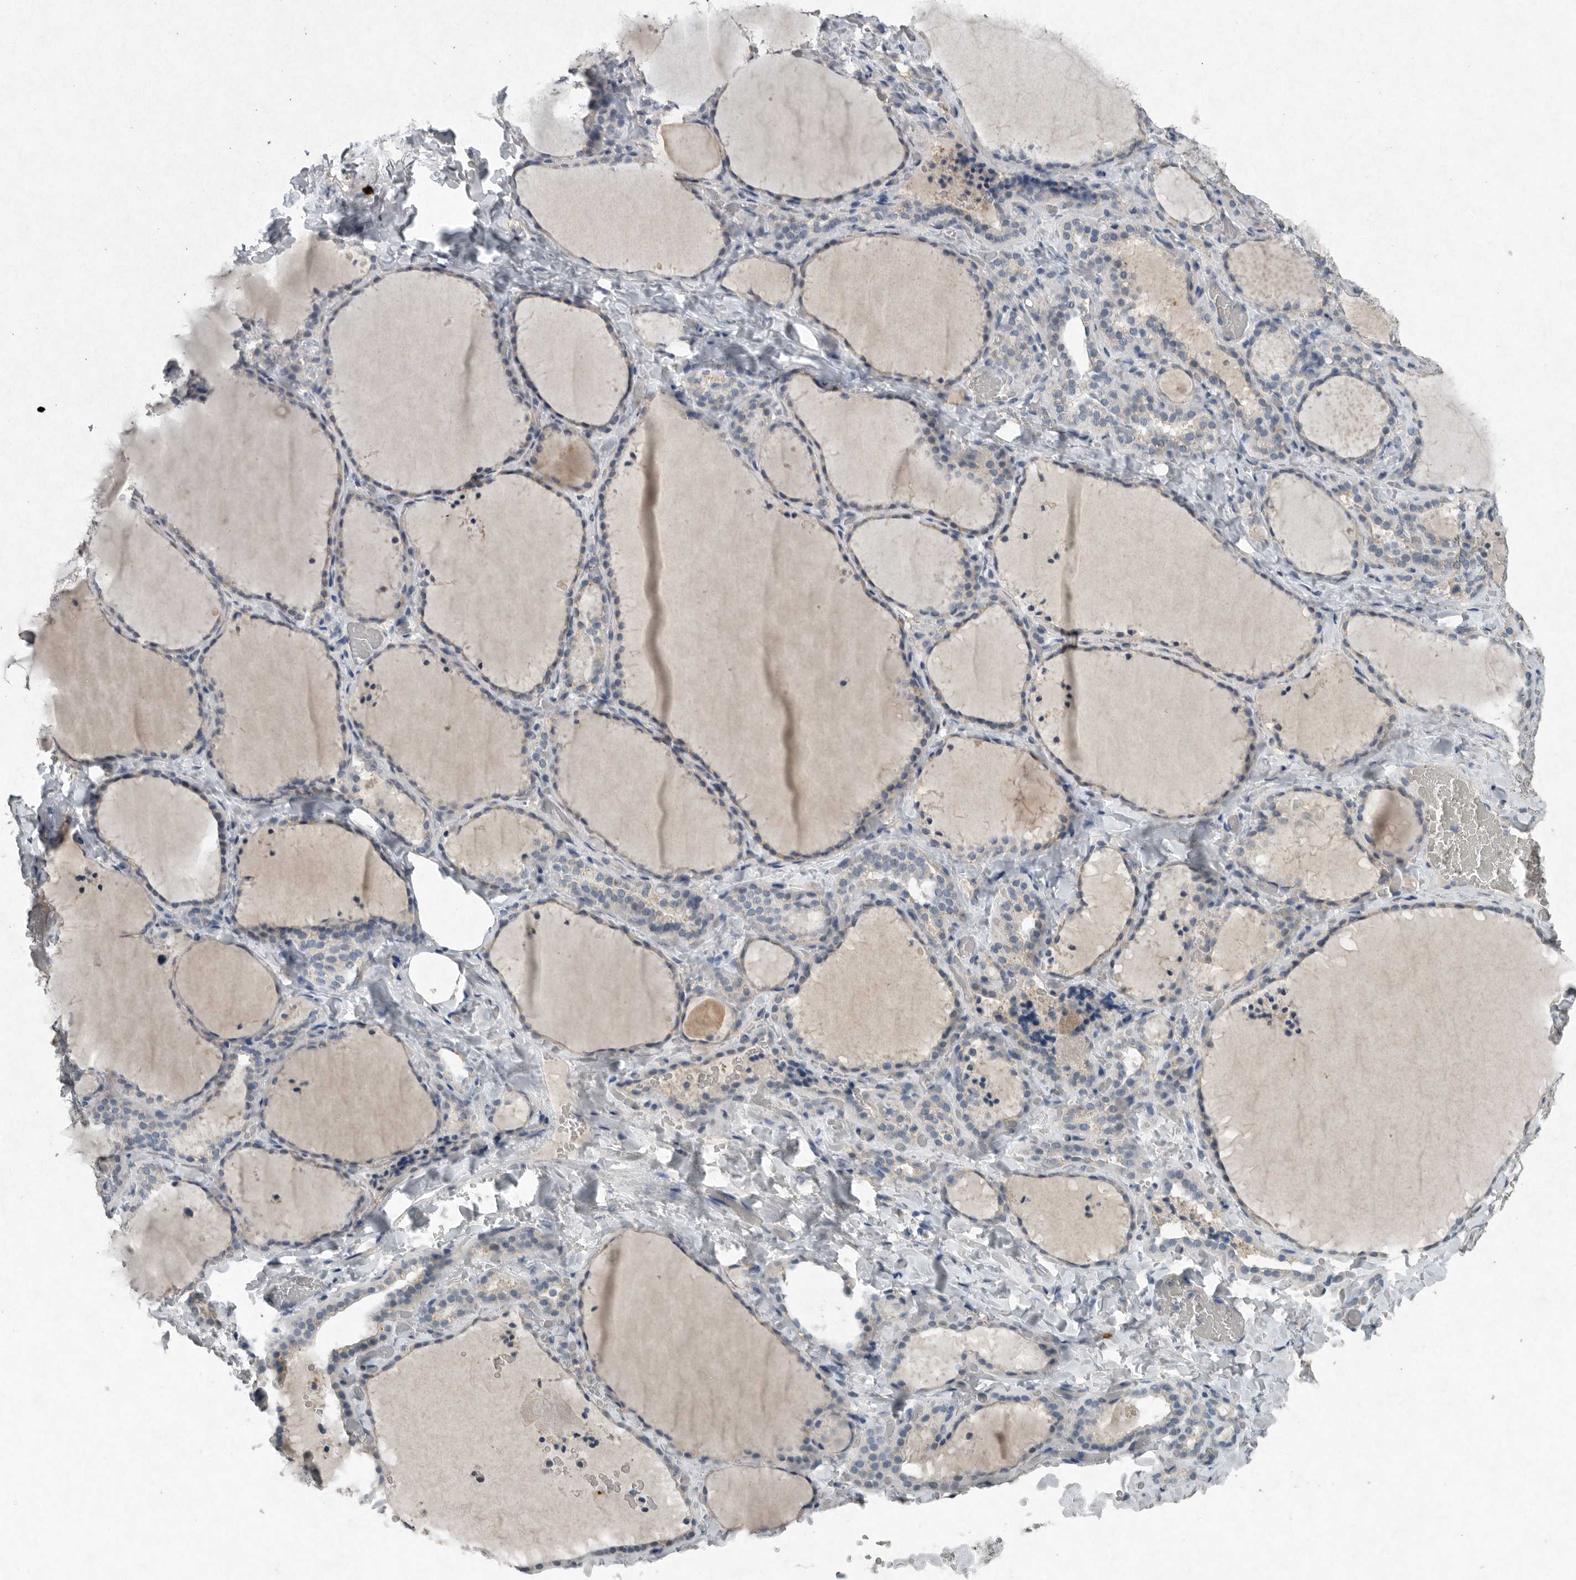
{"staining": {"intensity": "weak", "quantity": "<25%", "location": "cytoplasmic/membranous"}, "tissue": "thyroid gland", "cell_type": "Glandular cells", "image_type": "normal", "snomed": [{"axis": "morphology", "description": "Normal tissue, NOS"}, {"axis": "topography", "description": "Thyroid gland"}], "caption": "Immunohistochemistry image of unremarkable thyroid gland stained for a protein (brown), which displays no expression in glandular cells.", "gene": "IL20", "patient": {"sex": "female", "age": 22}}